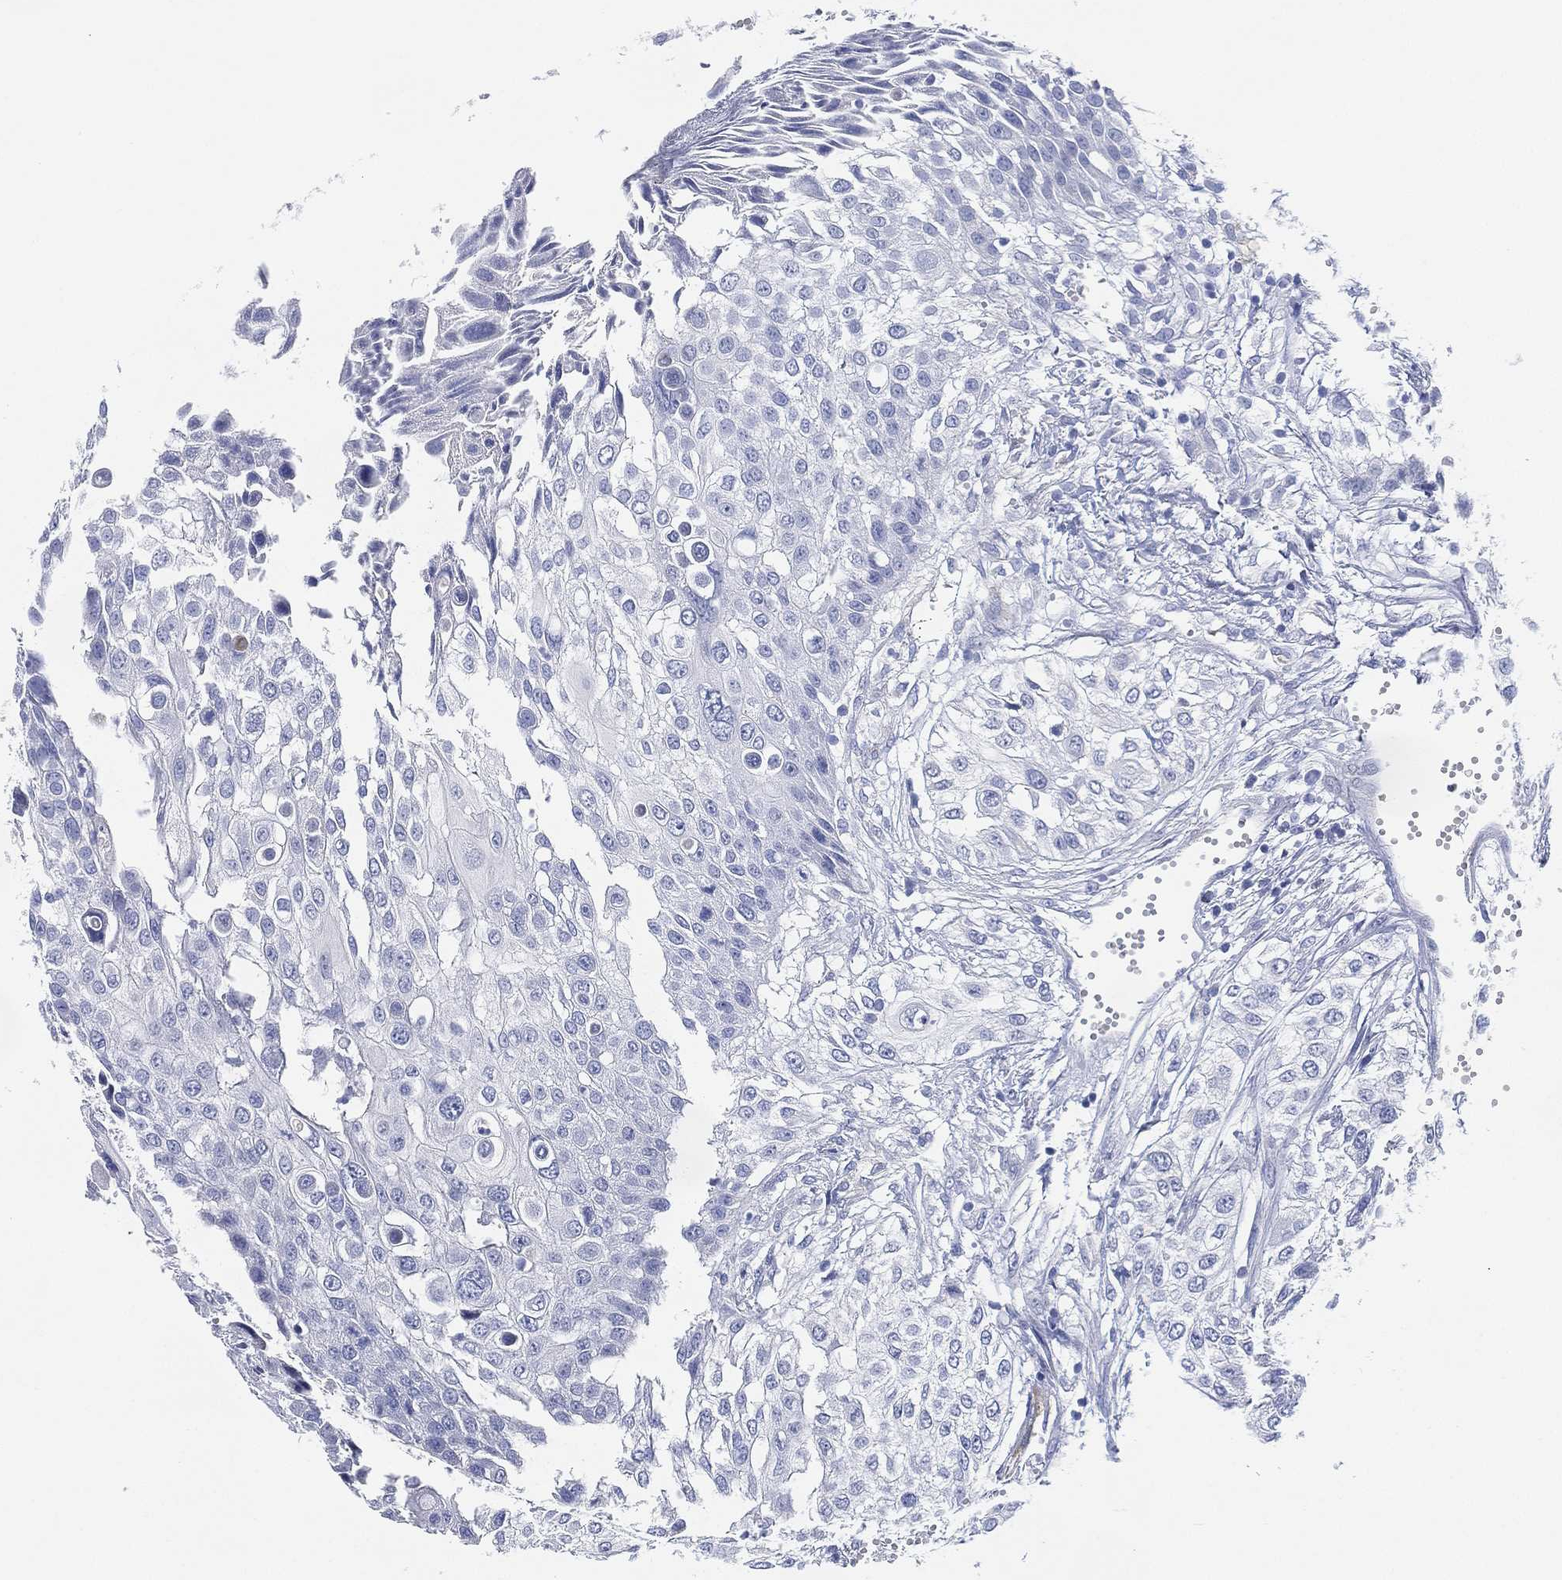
{"staining": {"intensity": "negative", "quantity": "none", "location": "none"}, "tissue": "urothelial cancer", "cell_type": "Tumor cells", "image_type": "cancer", "snomed": [{"axis": "morphology", "description": "Urothelial carcinoma, High grade"}, {"axis": "topography", "description": "Urinary bladder"}], "caption": "This is an immunohistochemistry (IHC) micrograph of human urothelial cancer. There is no staining in tumor cells.", "gene": "ADAD2", "patient": {"sex": "female", "age": 79}}